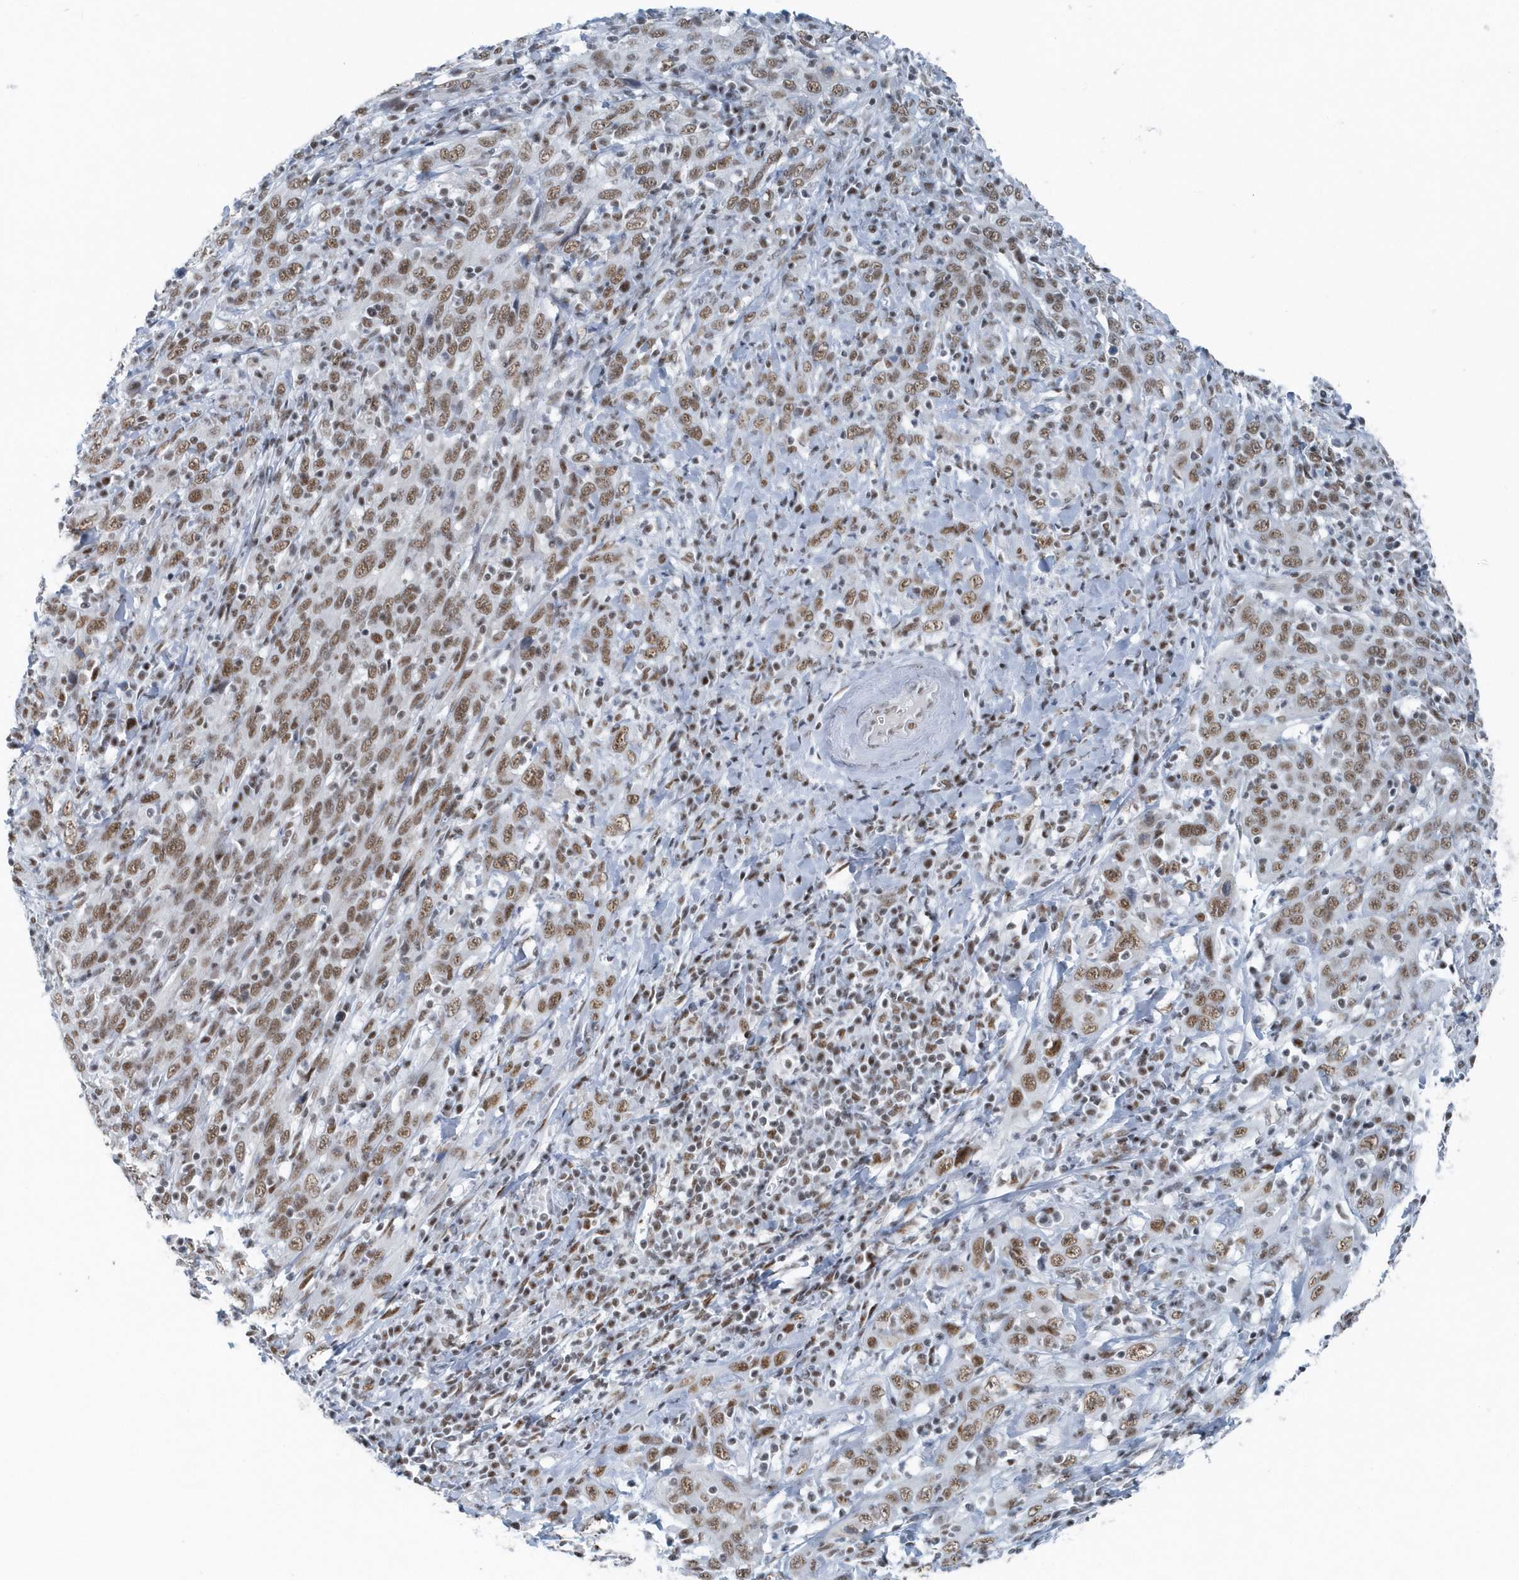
{"staining": {"intensity": "moderate", "quantity": ">75%", "location": "nuclear"}, "tissue": "cervical cancer", "cell_type": "Tumor cells", "image_type": "cancer", "snomed": [{"axis": "morphology", "description": "Squamous cell carcinoma, NOS"}, {"axis": "topography", "description": "Cervix"}], "caption": "Immunohistochemical staining of human cervical squamous cell carcinoma demonstrates moderate nuclear protein positivity in approximately >75% of tumor cells. (DAB (3,3'-diaminobenzidine) IHC, brown staining for protein, blue staining for nuclei).", "gene": "FIP1L1", "patient": {"sex": "female", "age": 46}}